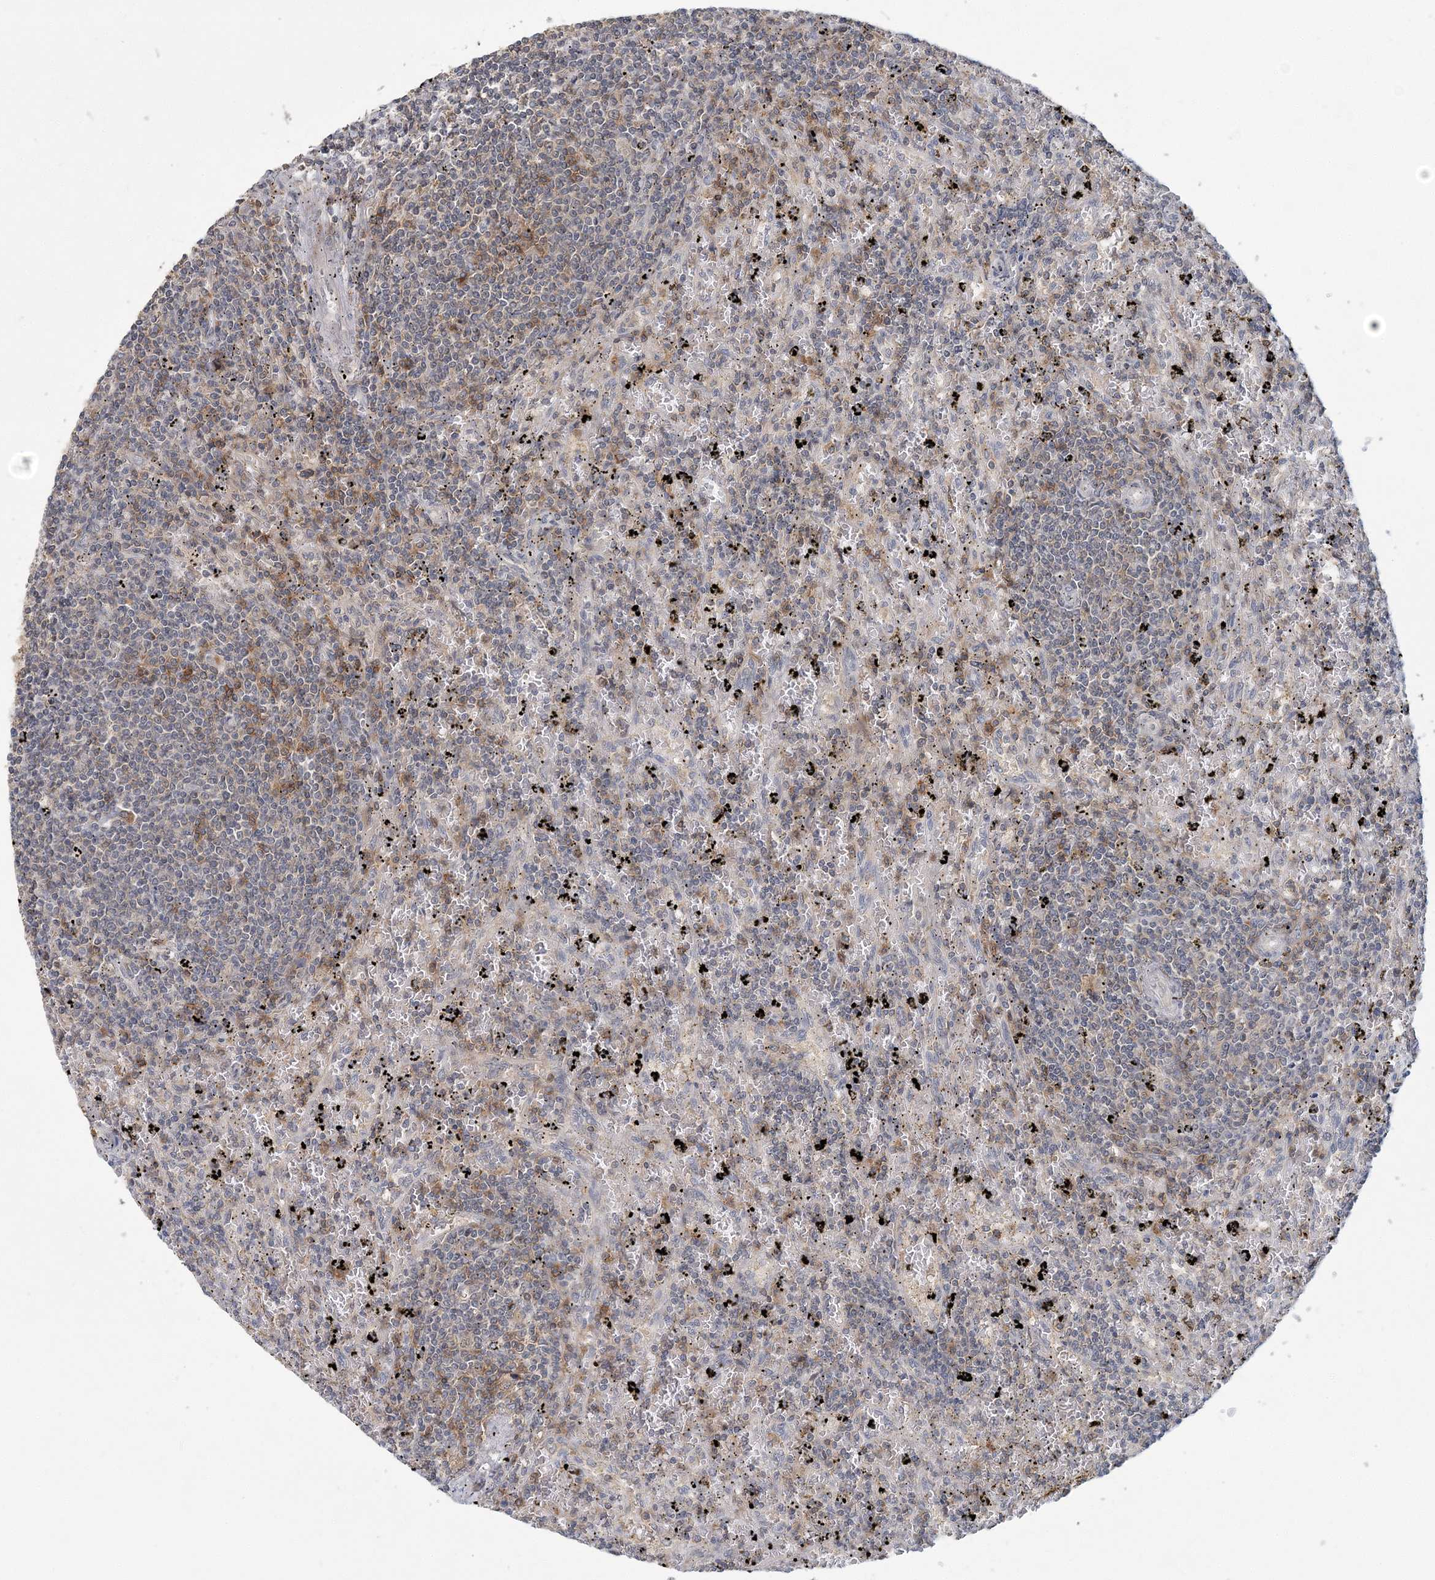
{"staining": {"intensity": "moderate", "quantity": "<25%", "location": "cytoplasmic/membranous"}, "tissue": "lymphoma", "cell_type": "Tumor cells", "image_type": "cancer", "snomed": [{"axis": "morphology", "description": "Malignant lymphoma, non-Hodgkin's type, Low grade"}, {"axis": "topography", "description": "Spleen"}], "caption": "The image displays staining of lymphoma, revealing moderate cytoplasmic/membranous protein staining (brown color) within tumor cells.", "gene": "RNF25", "patient": {"sex": "male", "age": 76}}